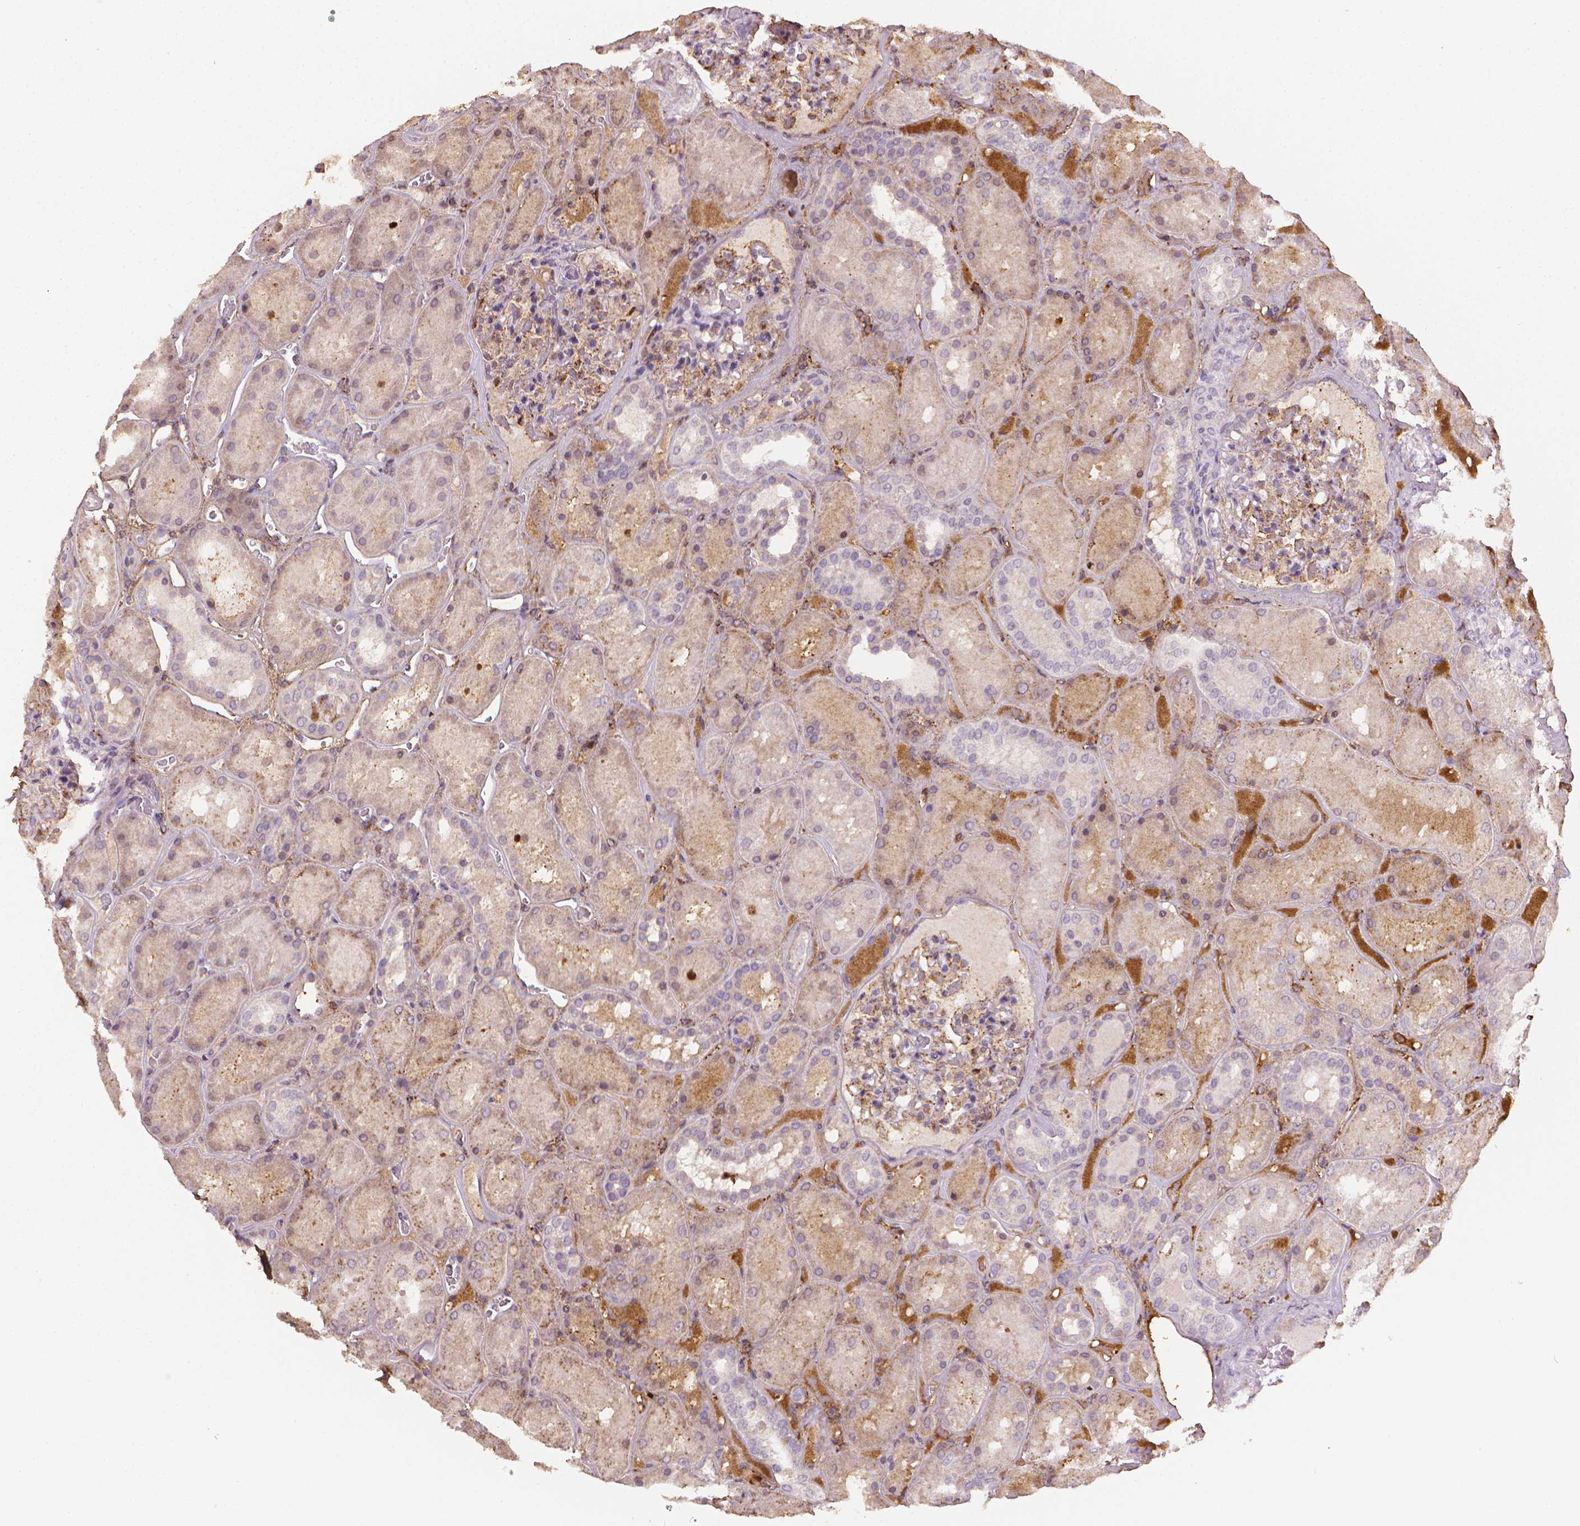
{"staining": {"intensity": "weak", "quantity": "25%-75%", "location": "cytoplasmic/membranous"}, "tissue": "kidney", "cell_type": "Cells in glomeruli", "image_type": "normal", "snomed": [{"axis": "morphology", "description": "Normal tissue, NOS"}, {"axis": "topography", "description": "Kidney"}], "caption": "Benign kidney reveals weak cytoplasmic/membranous positivity in approximately 25%-75% of cells in glomeruli, visualized by immunohistochemistry.", "gene": "DCN", "patient": {"sex": "male", "age": 73}}